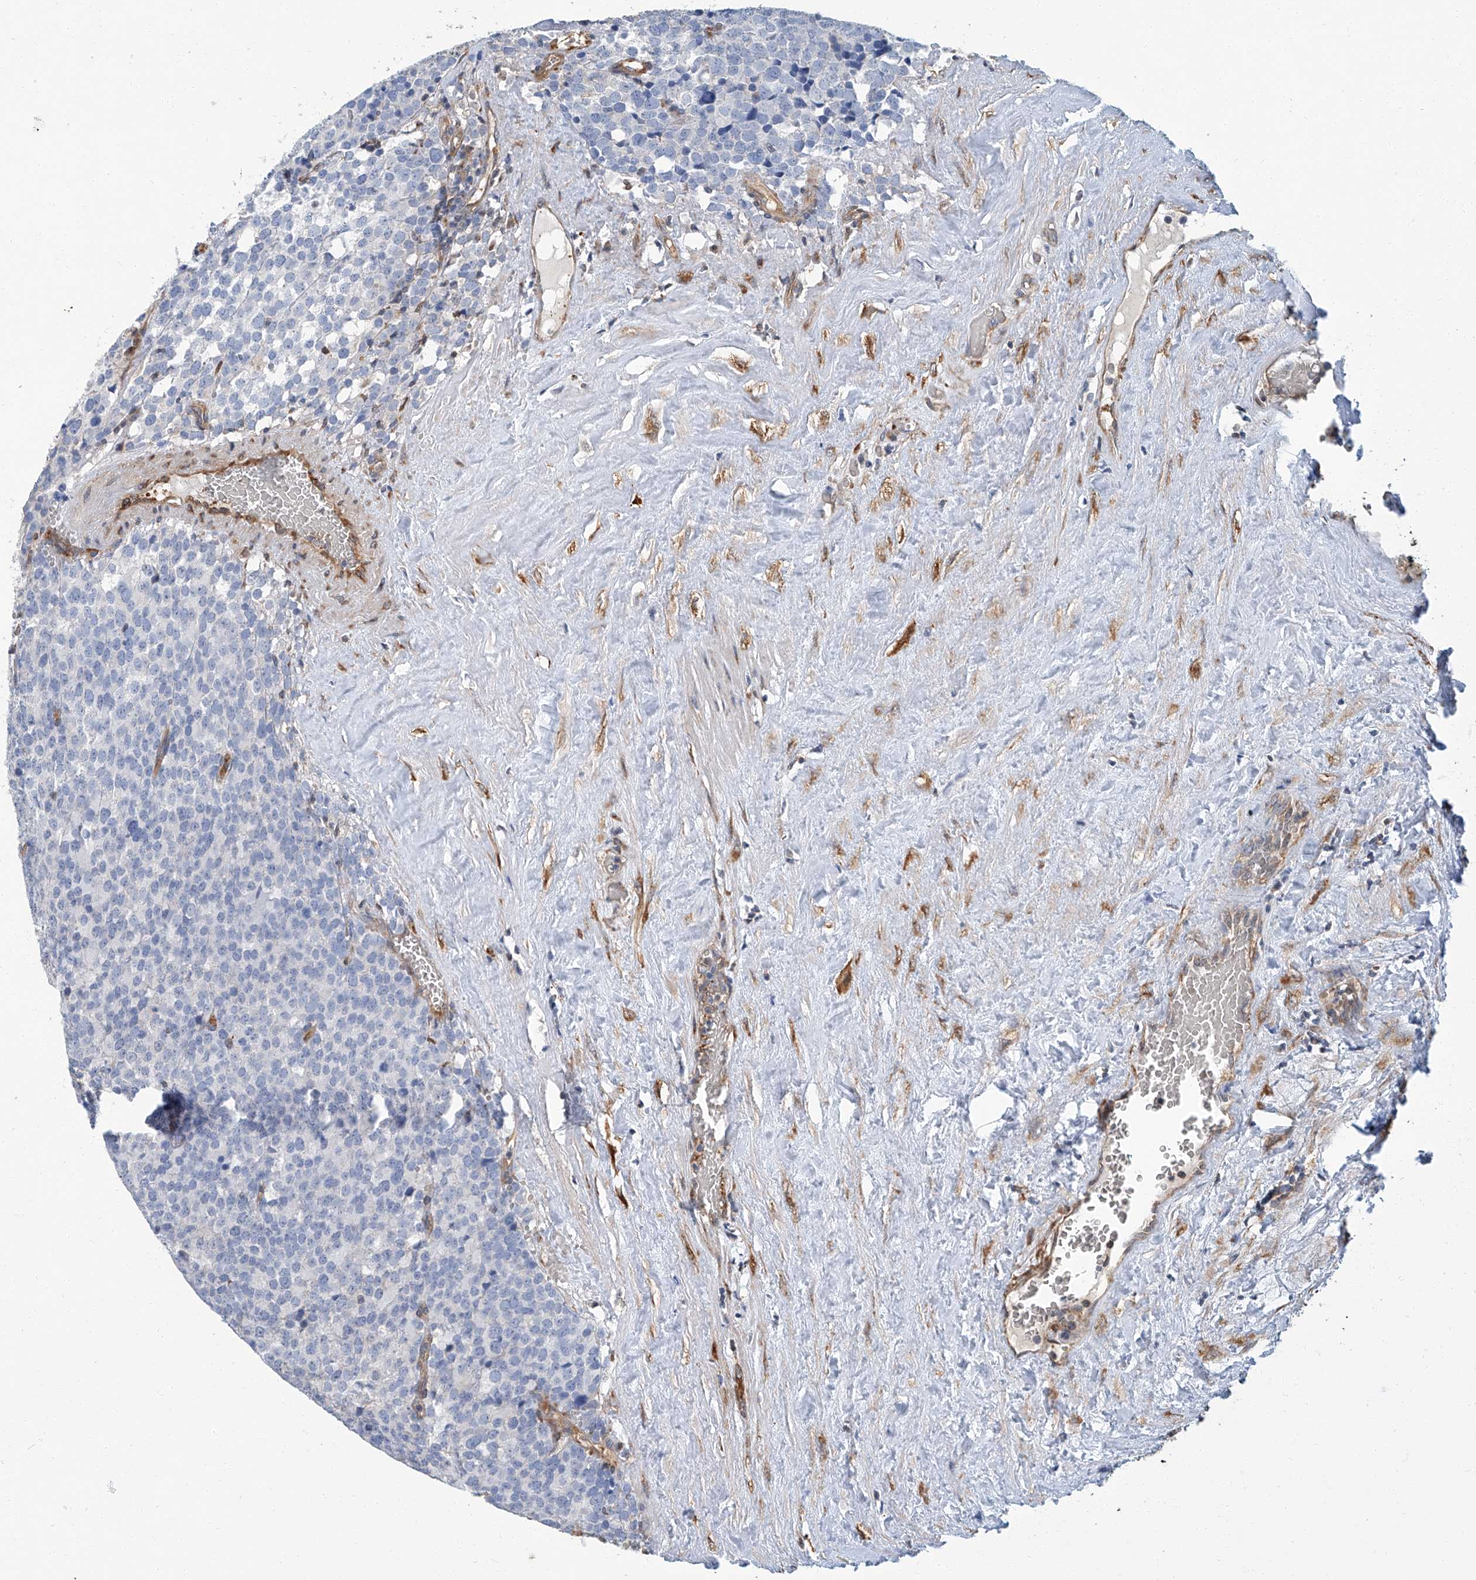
{"staining": {"intensity": "negative", "quantity": "none", "location": "none"}, "tissue": "testis cancer", "cell_type": "Tumor cells", "image_type": "cancer", "snomed": [{"axis": "morphology", "description": "Seminoma, NOS"}, {"axis": "topography", "description": "Testis"}], "caption": "Tumor cells are negative for brown protein staining in seminoma (testis).", "gene": "PSMB10", "patient": {"sex": "male", "age": 71}}